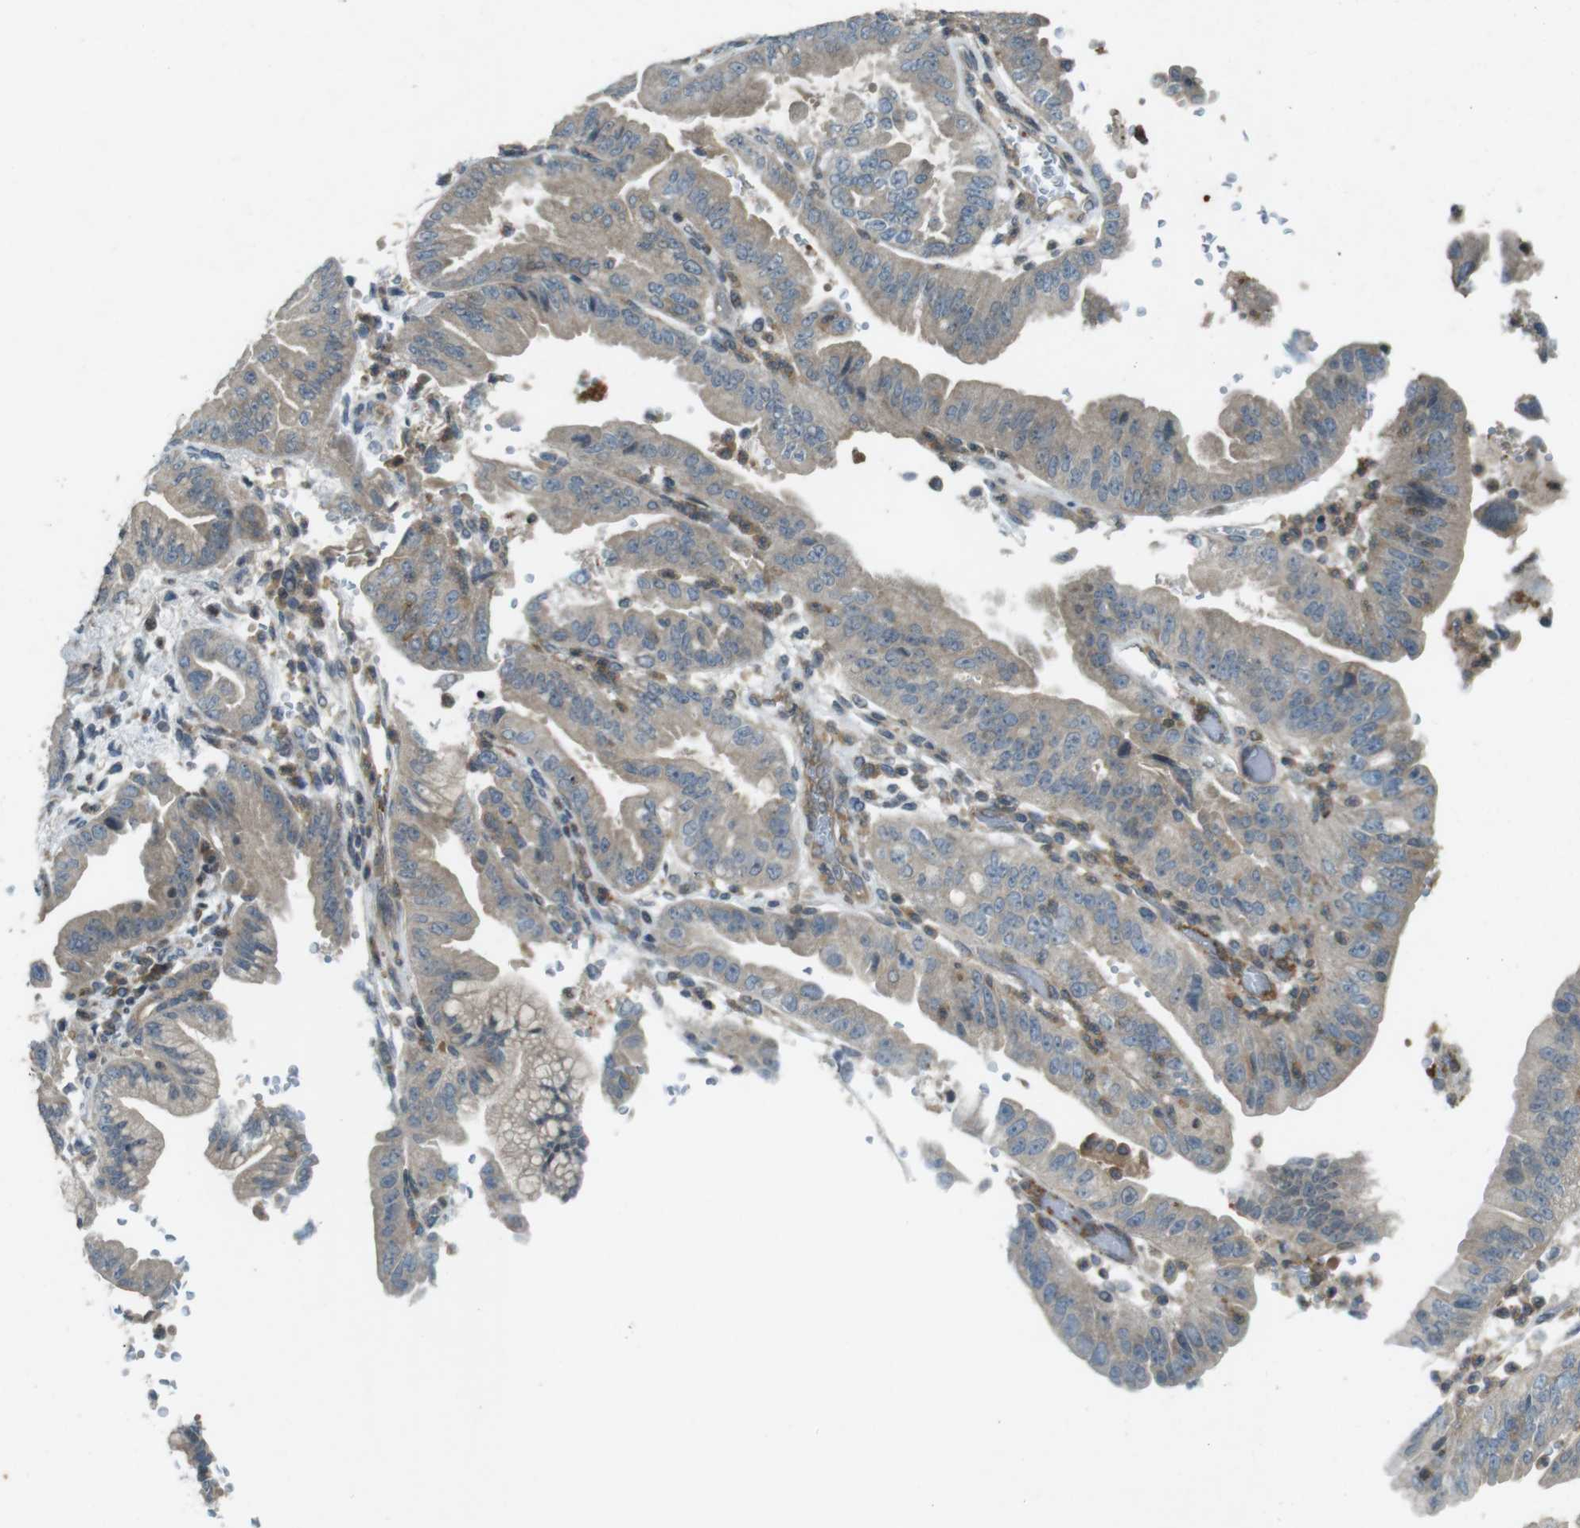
{"staining": {"intensity": "weak", "quantity": ">75%", "location": "cytoplasmic/membranous"}, "tissue": "pancreatic cancer", "cell_type": "Tumor cells", "image_type": "cancer", "snomed": [{"axis": "morphology", "description": "Adenocarcinoma, NOS"}, {"axis": "topography", "description": "Pancreas"}], "caption": "Immunohistochemical staining of adenocarcinoma (pancreatic) demonstrates weak cytoplasmic/membranous protein positivity in about >75% of tumor cells.", "gene": "ZYX", "patient": {"sex": "male", "age": 70}}